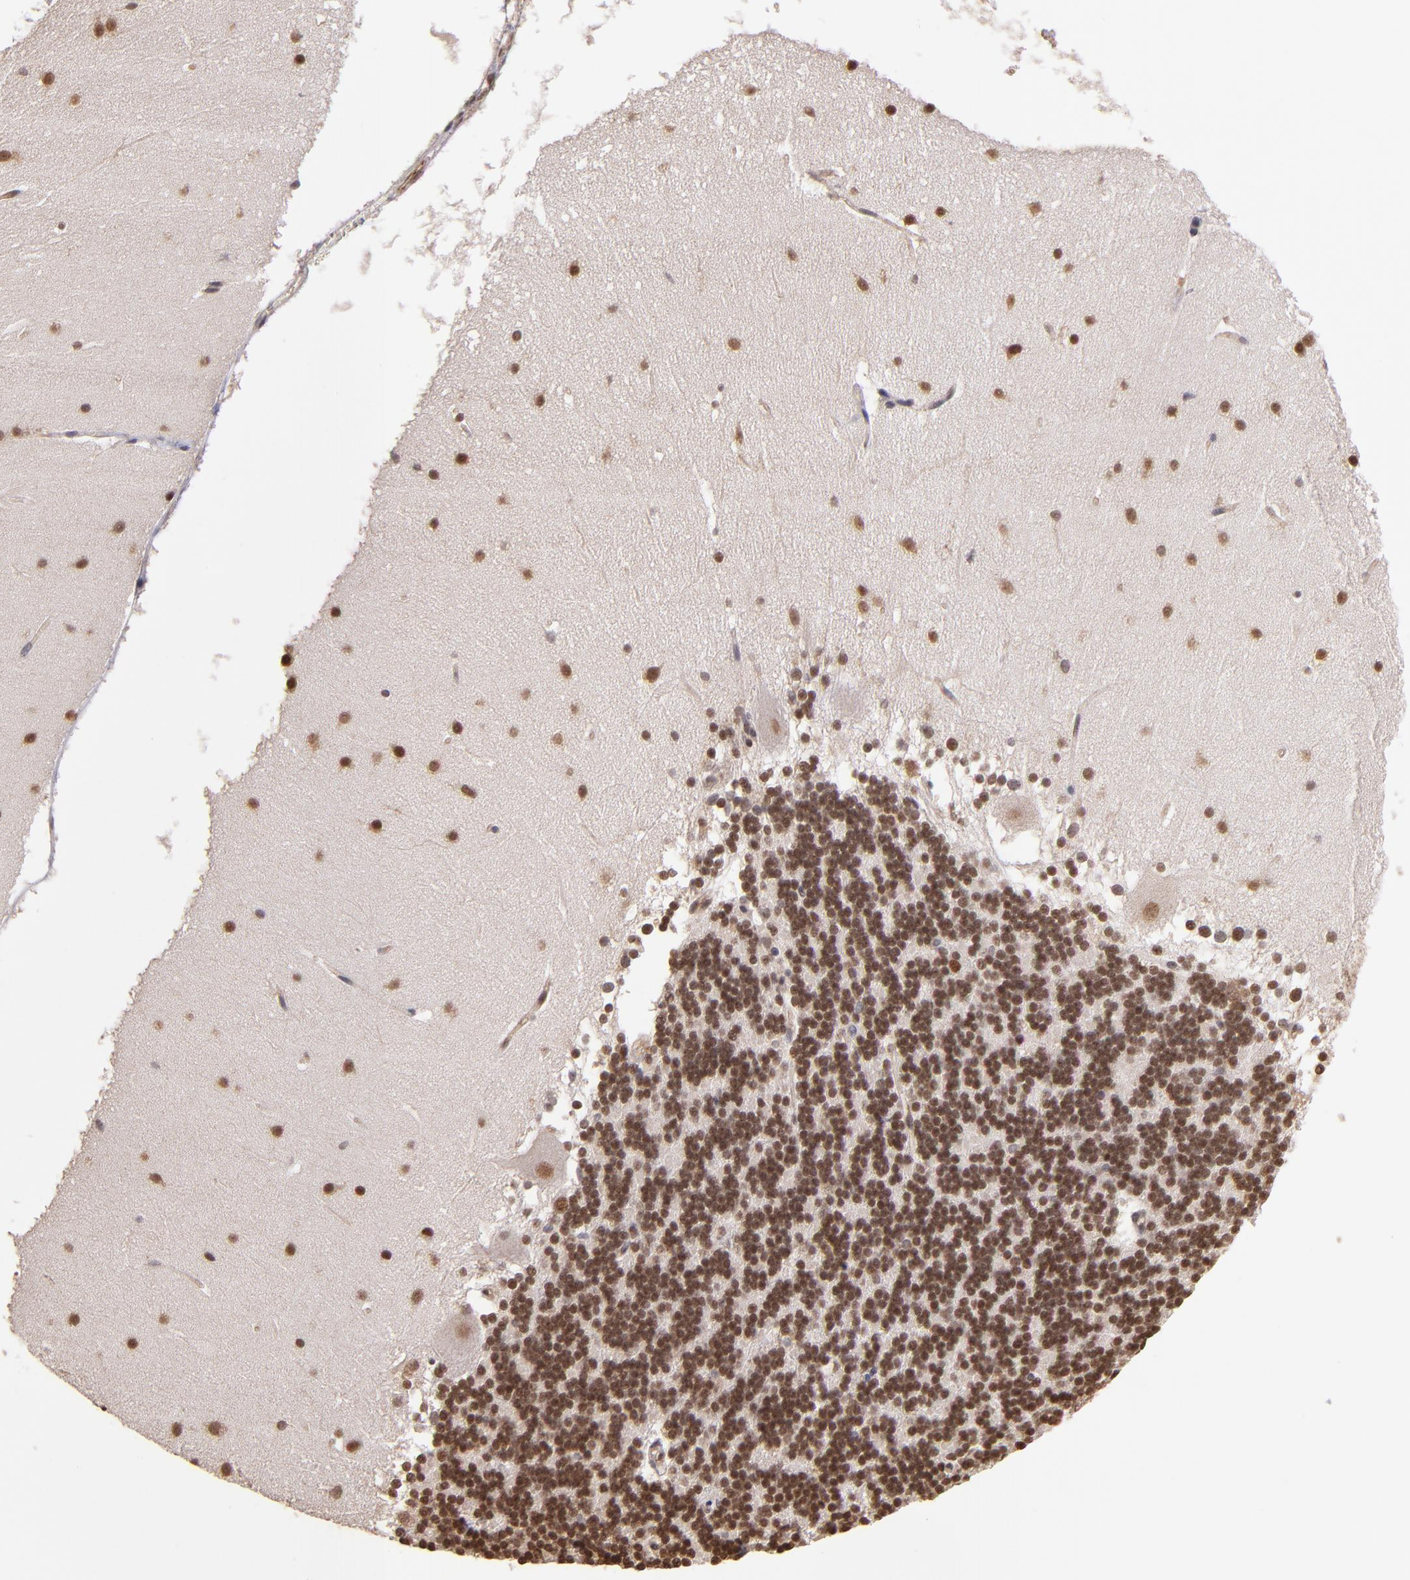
{"staining": {"intensity": "moderate", "quantity": ">75%", "location": "nuclear"}, "tissue": "cerebellum", "cell_type": "Cells in granular layer", "image_type": "normal", "snomed": [{"axis": "morphology", "description": "Normal tissue, NOS"}, {"axis": "topography", "description": "Cerebellum"}], "caption": "Immunohistochemistry histopathology image of normal cerebellum: cerebellum stained using immunohistochemistry demonstrates medium levels of moderate protein expression localized specifically in the nuclear of cells in granular layer, appearing as a nuclear brown color.", "gene": "TERF2", "patient": {"sex": "female", "age": 19}}